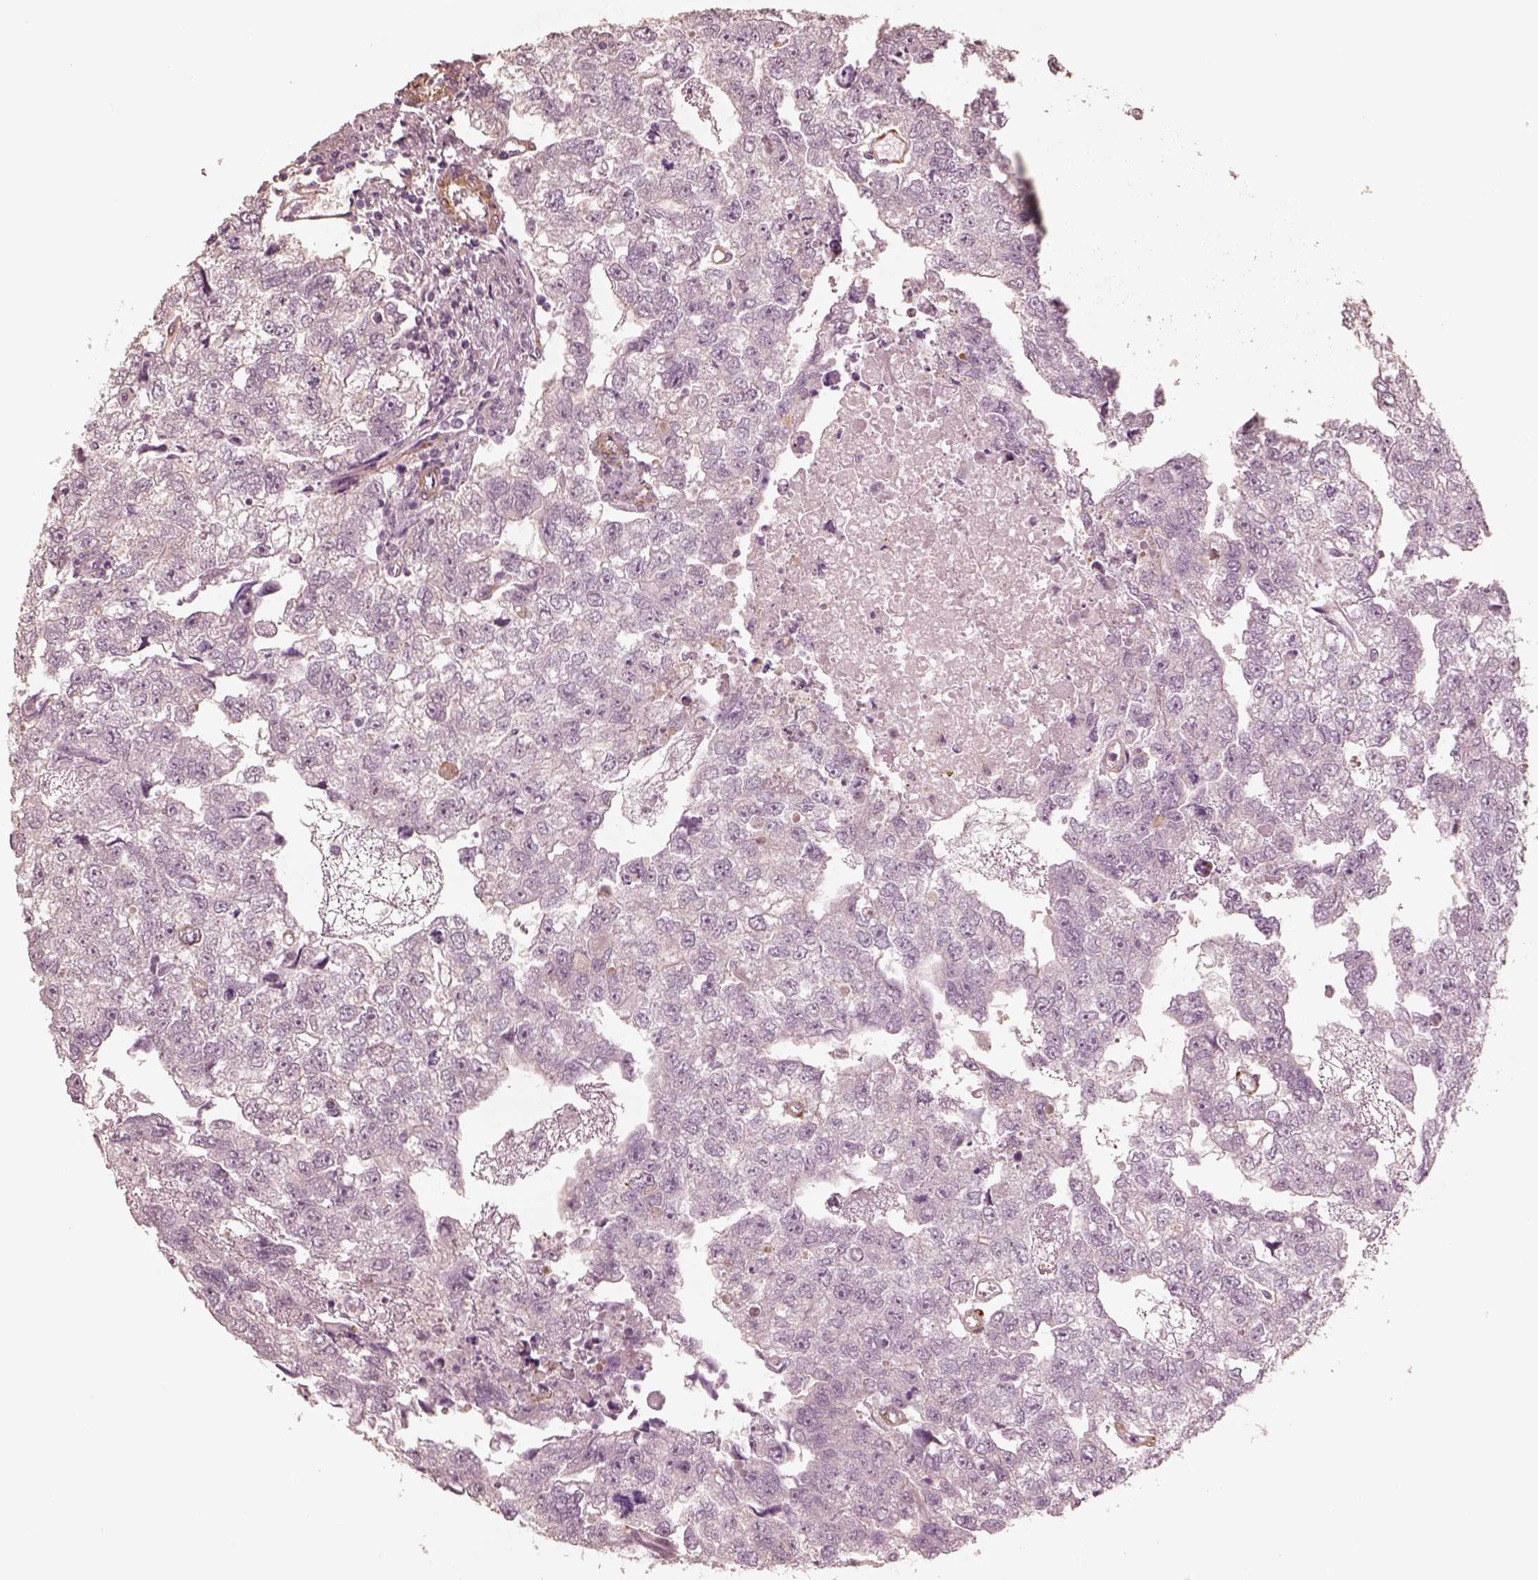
{"staining": {"intensity": "negative", "quantity": "none", "location": "none"}, "tissue": "testis cancer", "cell_type": "Tumor cells", "image_type": "cancer", "snomed": [{"axis": "morphology", "description": "Carcinoma, Embryonal, NOS"}, {"axis": "morphology", "description": "Teratoma, malignant, NOS"}, {"axis": "topography", "description": "Testis"}], "caption": "This histopathology image is of testis cancer (malignant teratoma) stained with IHC to label a protein in brown with the nuclei are counter-stained blue. There is no staining in tumor cells.", "gene": "DNAAF9", "patient": {"sex": "male", "age": 44}}